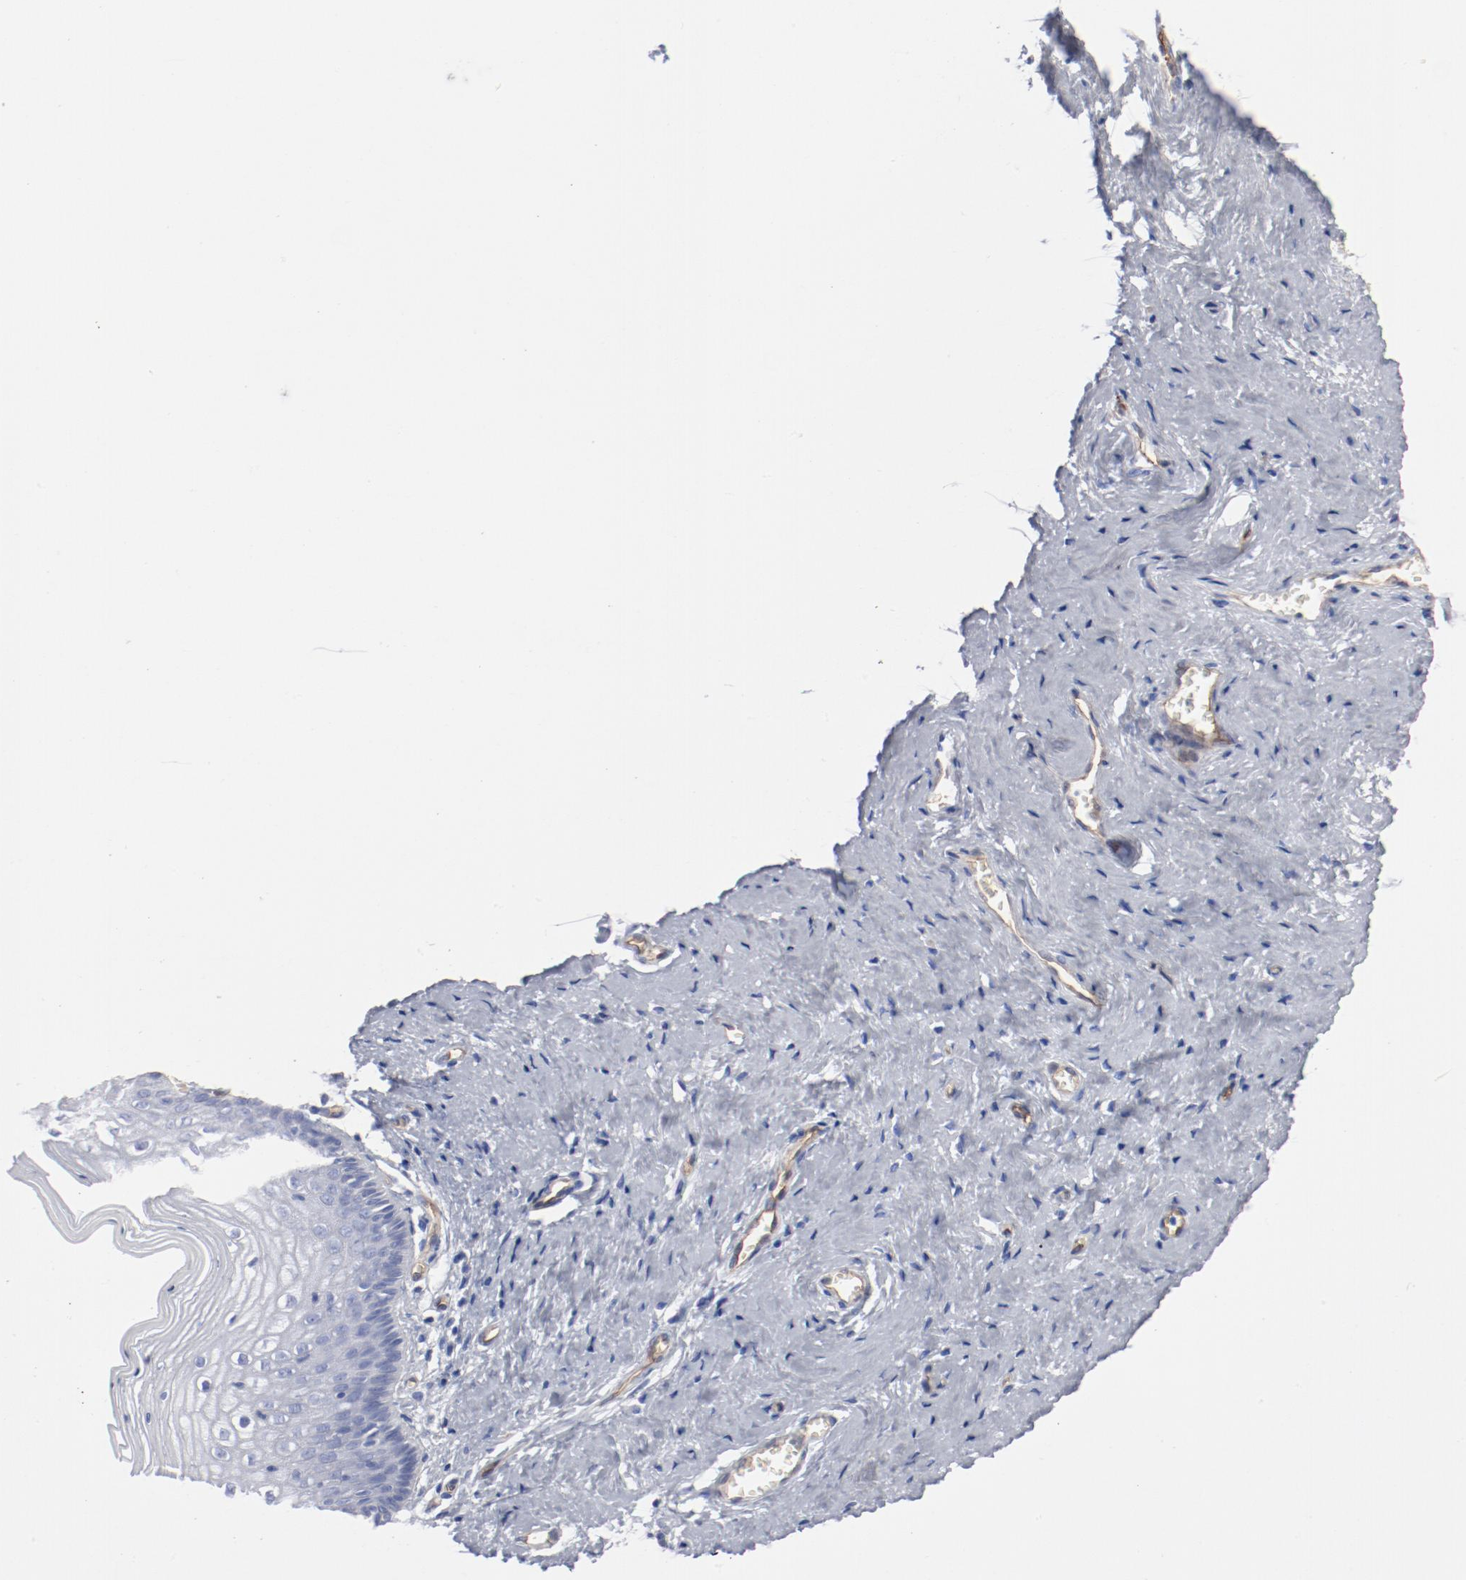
{"staining": {"intensity": "negative", "quantity": "none", "location": "none"}, "tissue": "vagina", "cell_type": "Squamous epithelial cells", "image_type": "normal", "snomed": [{"axis": "morphology", "description": "Normal tissue, NOS"}, {"axis": "topography", "description": "Vagina"}], "caption": "Immunohistochemistry (IHC) of benign vagina demonstrates no expression in squamous epithelial cells.", "gene": "SHANK3", "patient": {"sex": "female", "age": 46}}